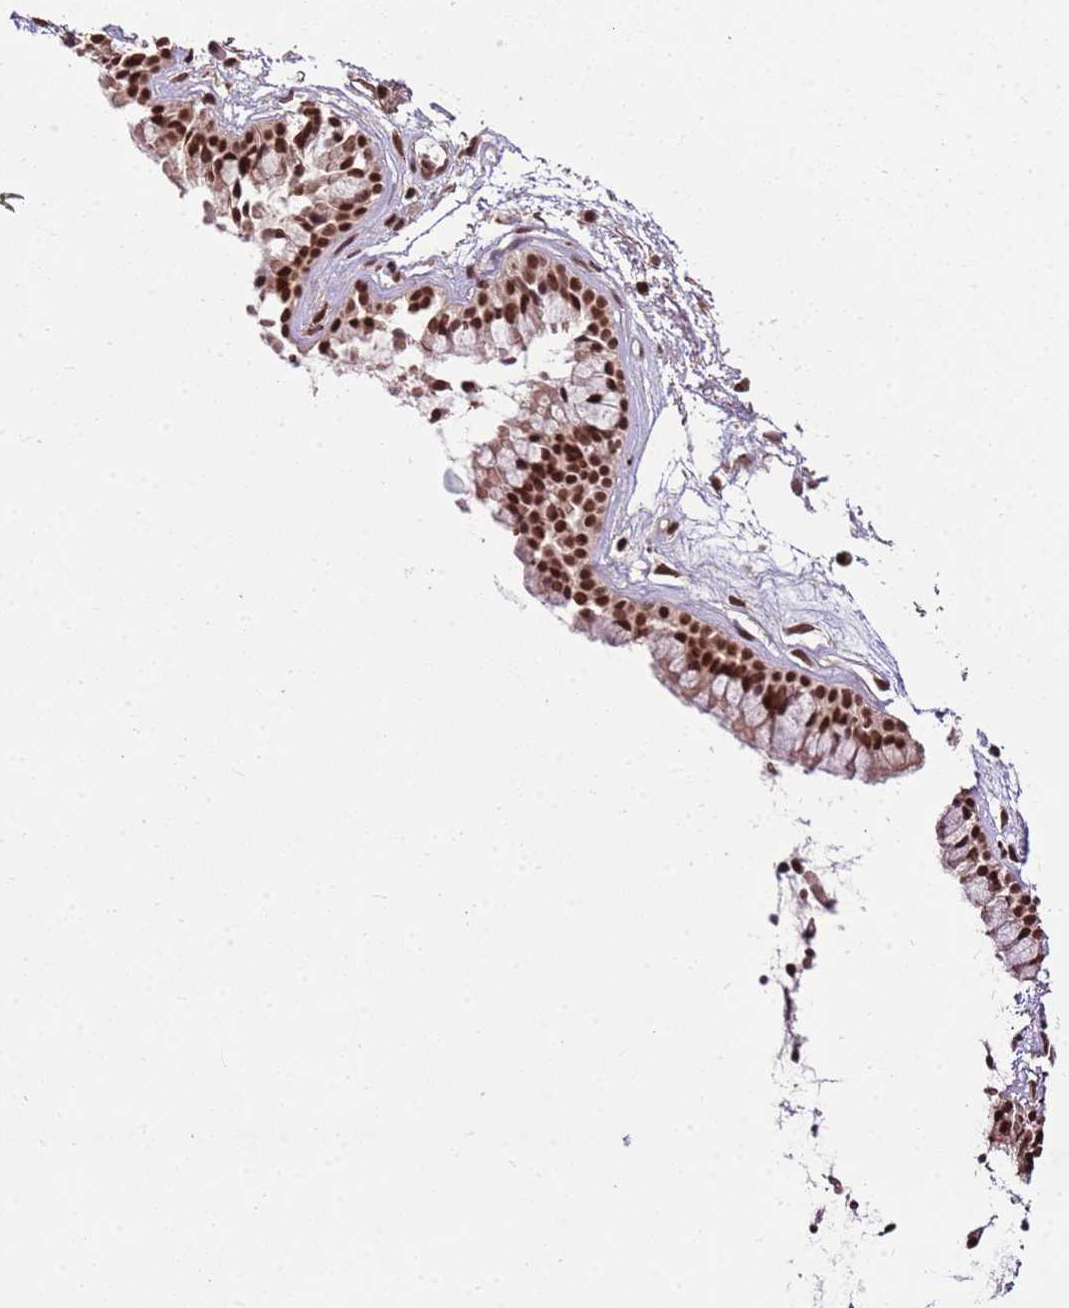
{"staining": {"intensity": "strong", "quantity": ">75%", "location": "cytoplasmic/membranous,nuclear"}, "tissue": "nasopharynx", "cell_type": "Respiratory epithelial cells", "image_type": "normal", "snomed": [{"axis": "morphology", "description": "Normal tissue, NOS"}, {"axis": "topography", "description": "Nasopharynx"}], "caption": "Strong cytoplasmic/membranous,nuclear positivity is appreciated in approximately >75% of respiratory epithelial cells in unremarkable nasopharynx.", "gene": "ZBTB12", "patient": {"sex": "male", "age": 82}}